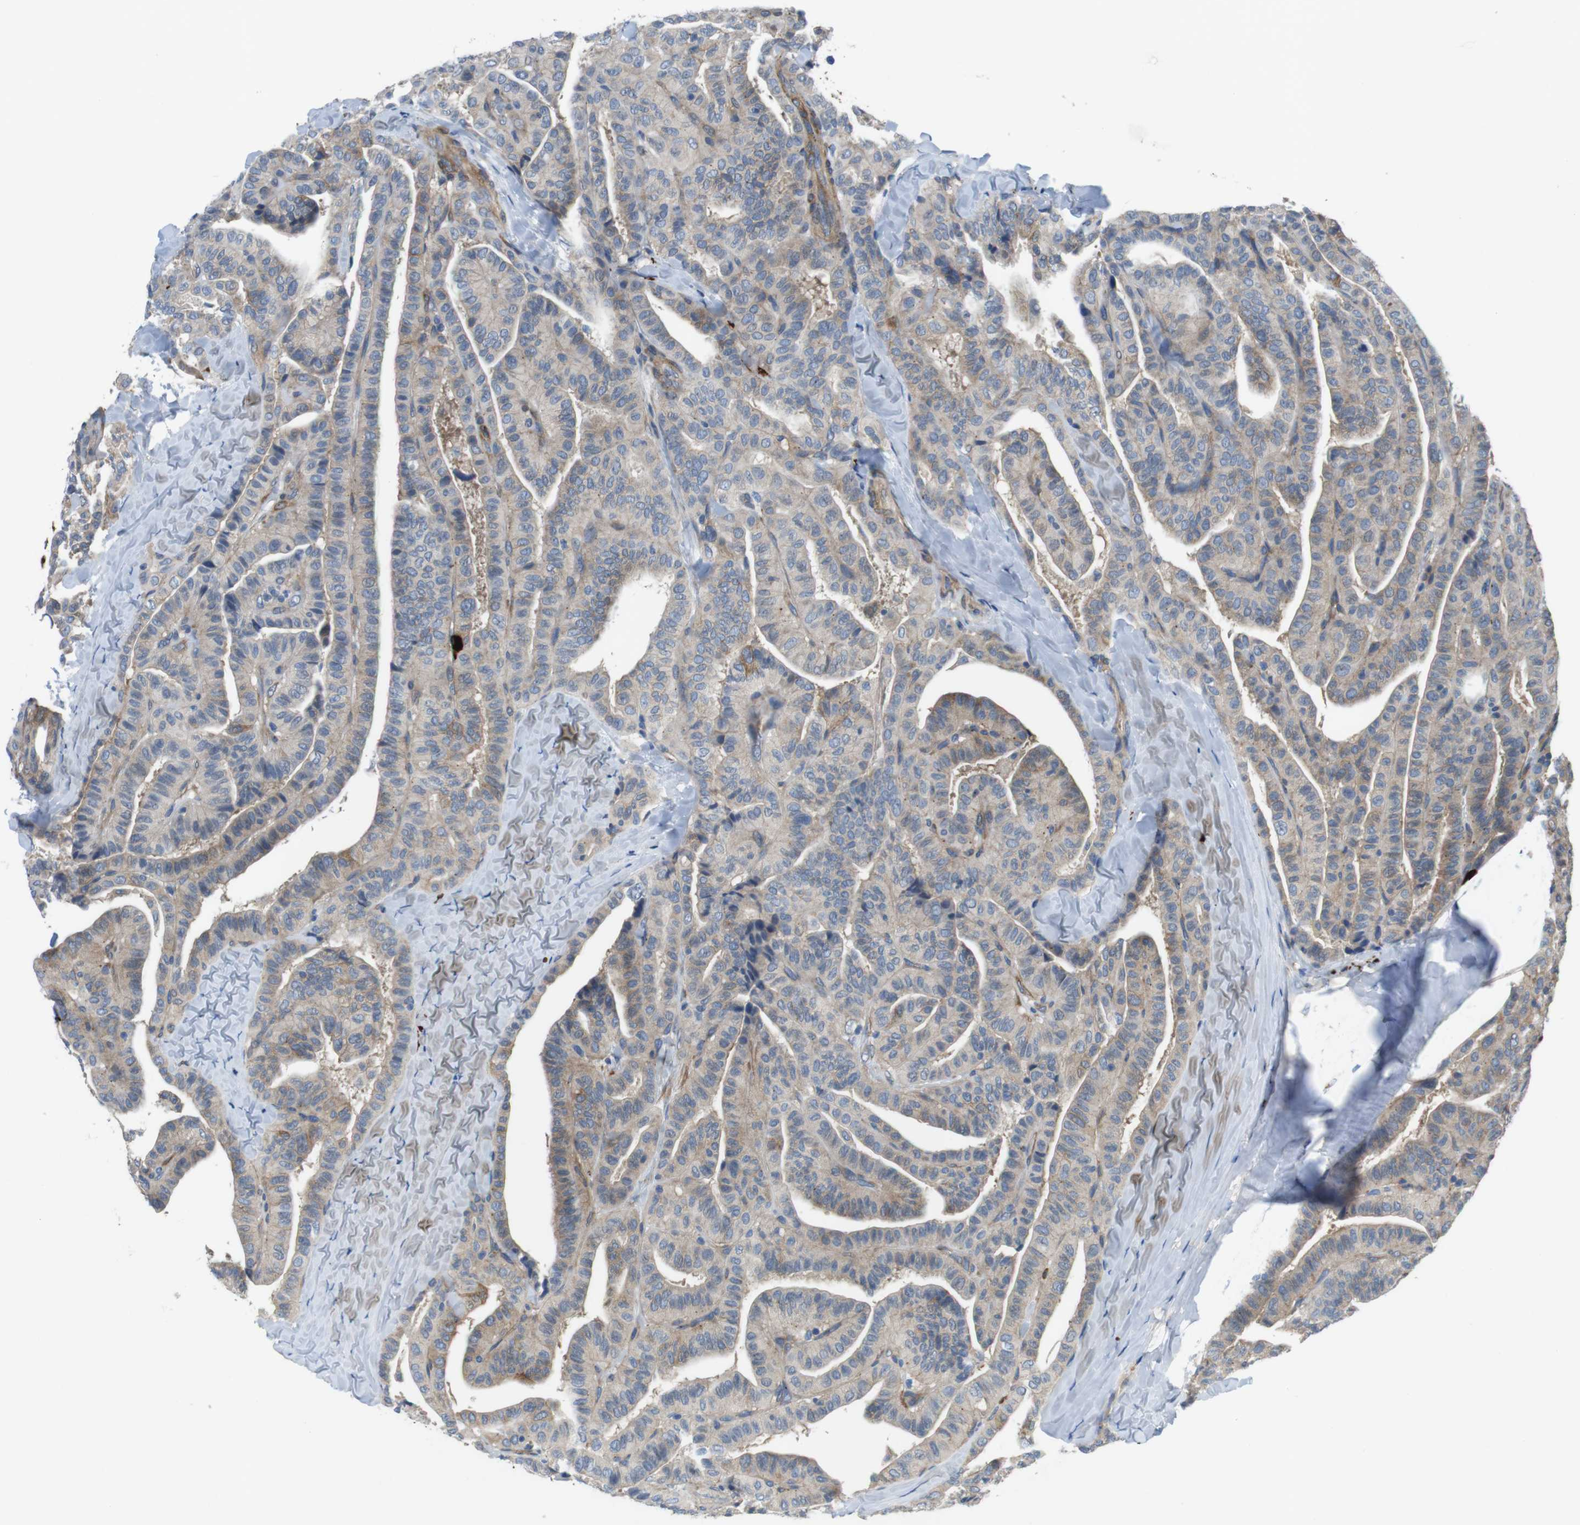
{"staining": {"intensity": "weak", "quantity": ">75%", "location": "cytoplasmic/membranous"}, "tissue": "thyroid cancer", "cell_type": "Tumor cells", "image_type": "cancer", "snomed": [{"axis": "morphology", "description": "Papillary adenocarcinoma, NOS"}, {"axis": "topography", "description": "Thyroid gland"}], "caption": "IHC photomicrograph of thyroid papillary adenocarcinoma stained for a protein (brown), which shows low levels of weak cytoplasmic/membranous positivity in about >75% of tumor cells.", "gene": "DCLK1", "patient": {"sex": "male", "age": 77}}